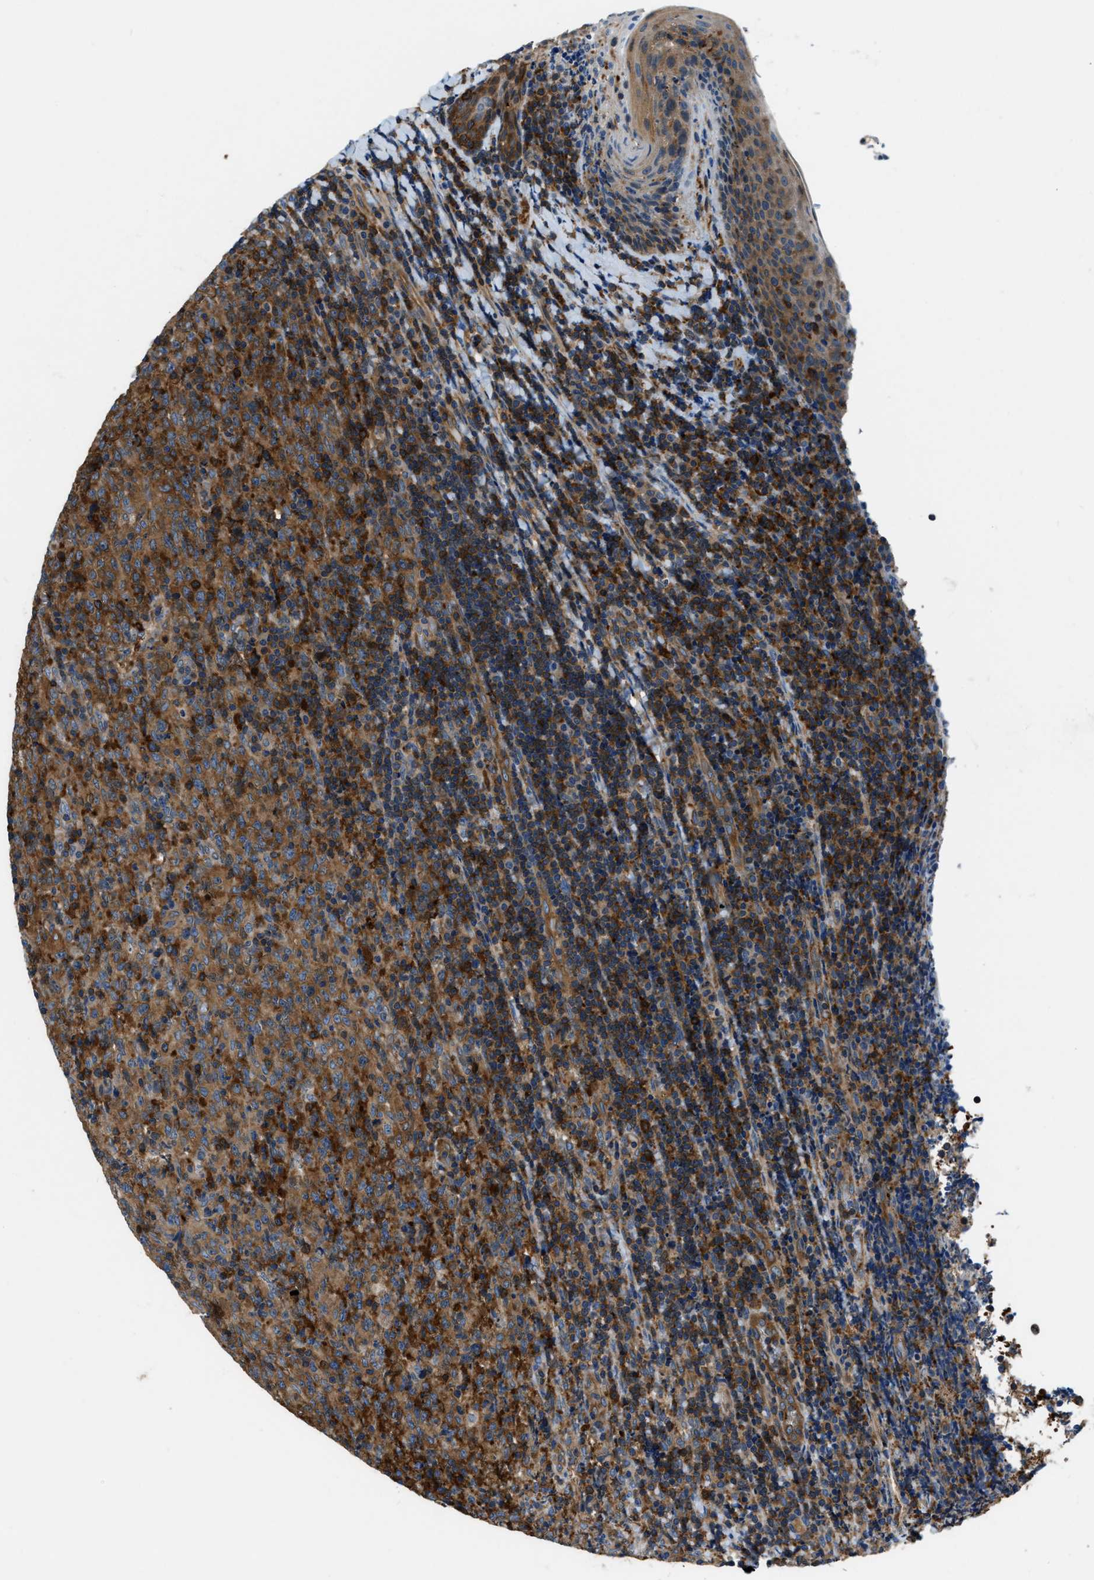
{"staining": {"intensity": "moderate", "quantity": ">75%", "location": "cytoplasmic/membranous"}, "tissue": "lymphoma", "cell_type": "Tumor cells", "image_type": "cancer", "snomed": [{"axis": "morphology", "description": "Malignant lymphoma, non-Hodgkin's type, High grade"}, {"axis": "topography", "description": "Tonsil"}], "caption": "Malignant lymphoma, non-Hodgkin's type (high-grade) stained with immunohistochemistry exhibits moderate cytoplasmic/membranous staining in about >75% of tumor cells.", "gene": "PFKP", "patient": {"sex": "female", "age": 36}}